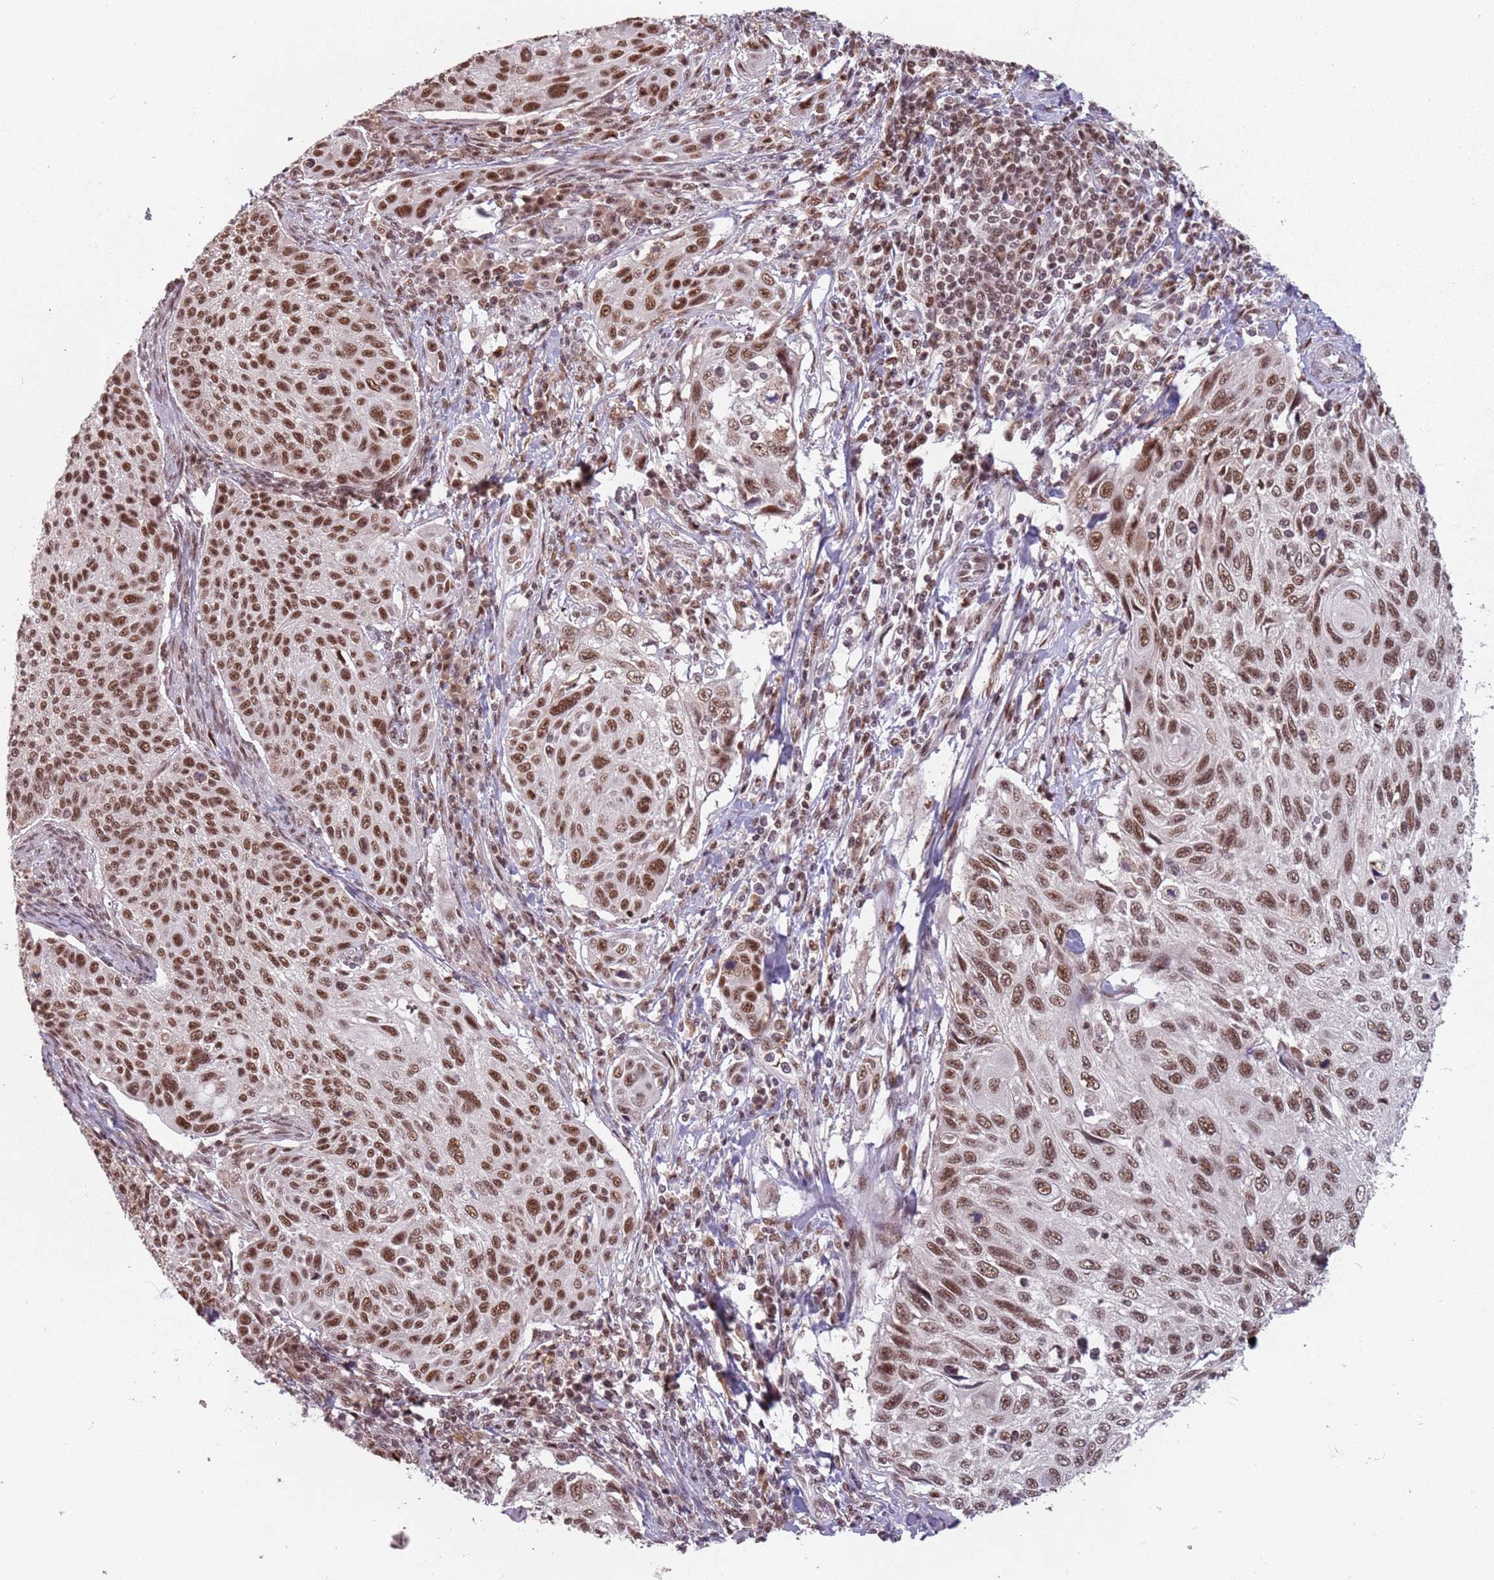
{"staining": {"intensity": "moderate", "quantity": ">75%", "location": "nuclear"}, "tissue": "cervical cancer", "cell_type": "Tumor cells", "image_type": "cancer", "snomed": [{"axis": "morphology", "description": "Squamous cell carcinoma, NOS"}, {"axis": "topography", "description": "Cervix"}], "caption": "Tumor cells display moderate nuclear staining in about >75% of cells in cervical cancer. (Stains: DAB in brown, nuclei in blue, Microscopy: brightfield microscopy at high magnification).", "gene": "NCBP1", "patient": {"sex": "female", "age": 70}}